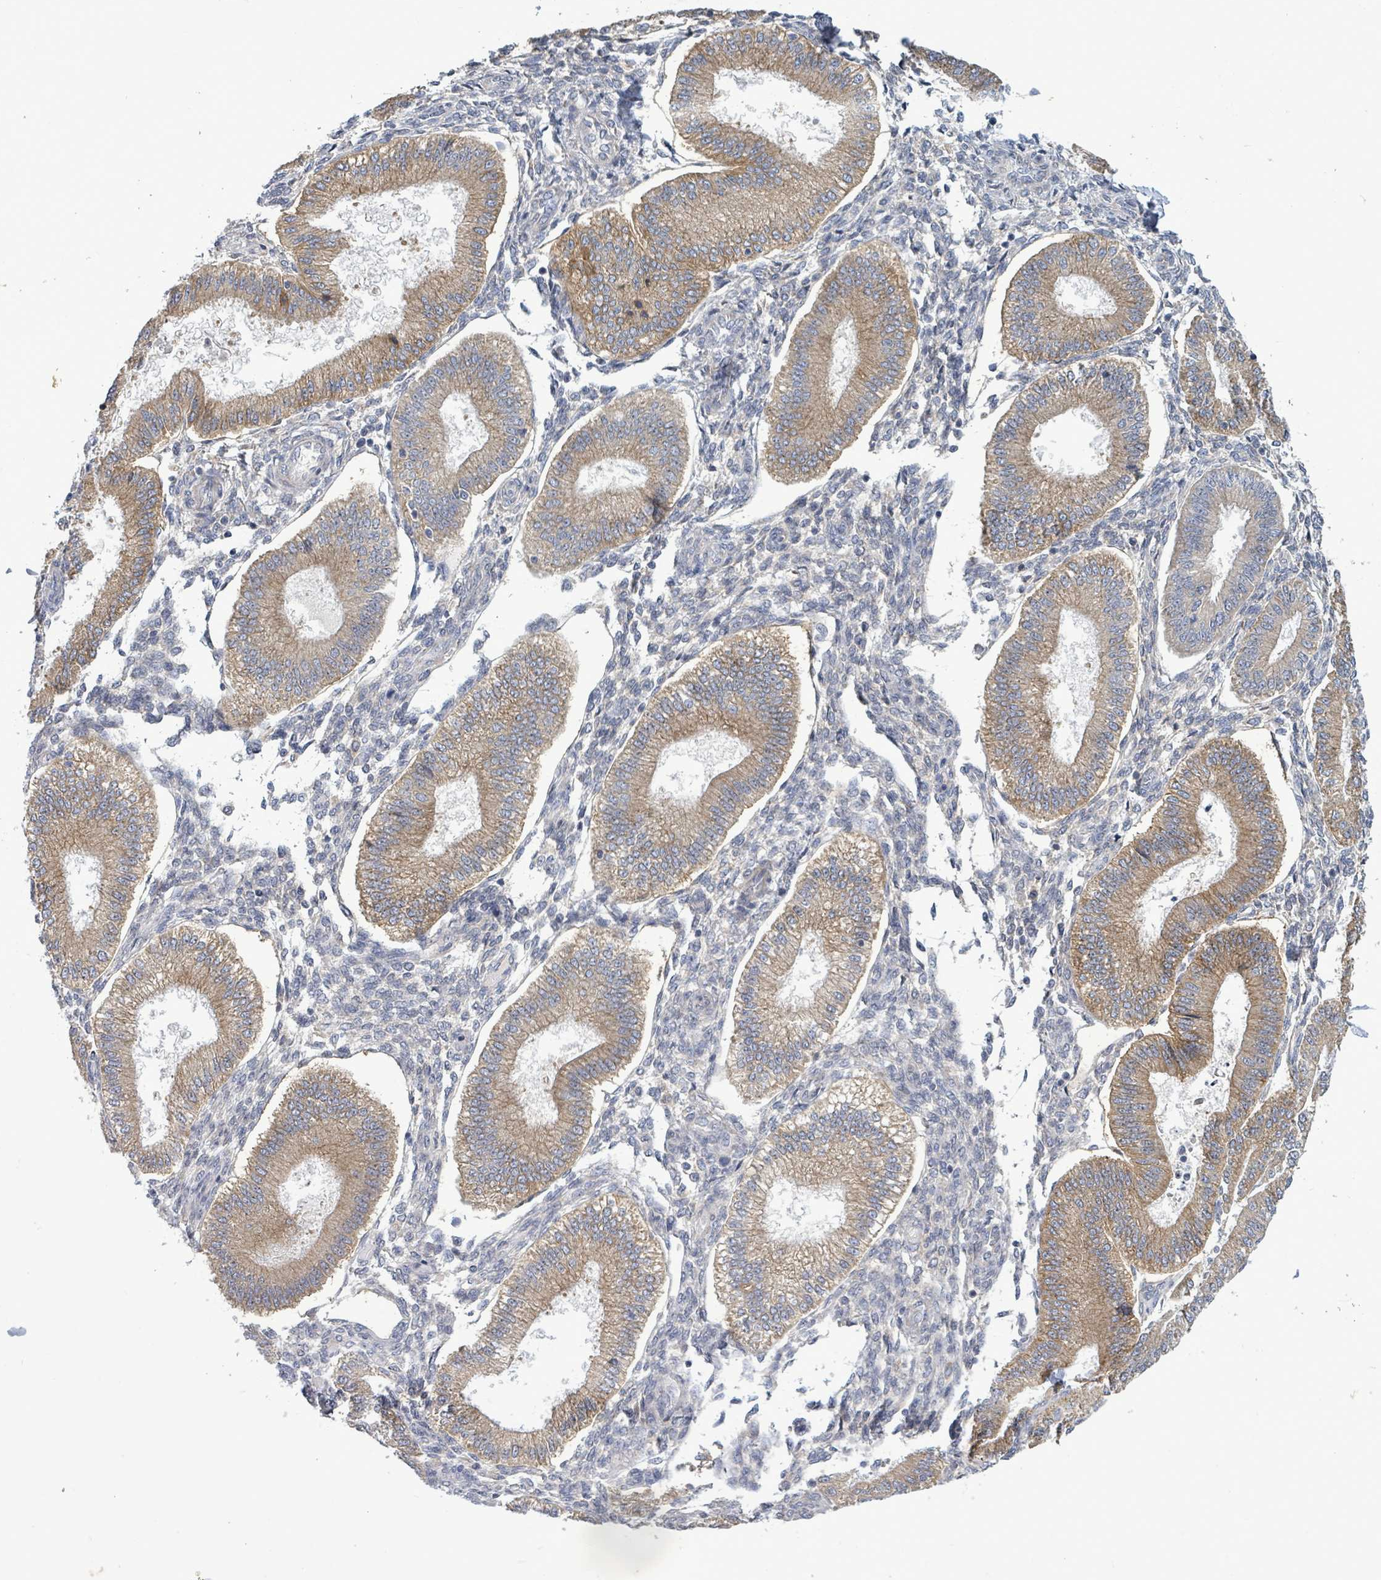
{"staining": {"intensity": "negative", "quantity": "none", "location": "none"}, "tissue": "endometrium", "cell_type": "Cells in endometrial stroma", "image_type": "normal", "snomed": [{"axis": "morphology", "description": "Normal tissue, NOS"}, {"axis": "topography", "description": "Endometrium"}], "caption": "Cells in endometrial stroma show no significant protein expression in unremarkable endometrium. The staining is performed using DAB brown chromogen with nuclei counter-stained in using hematoxylin.", "gene": "ATP13A1", "patient": {"sex": "female", "age": 39}}